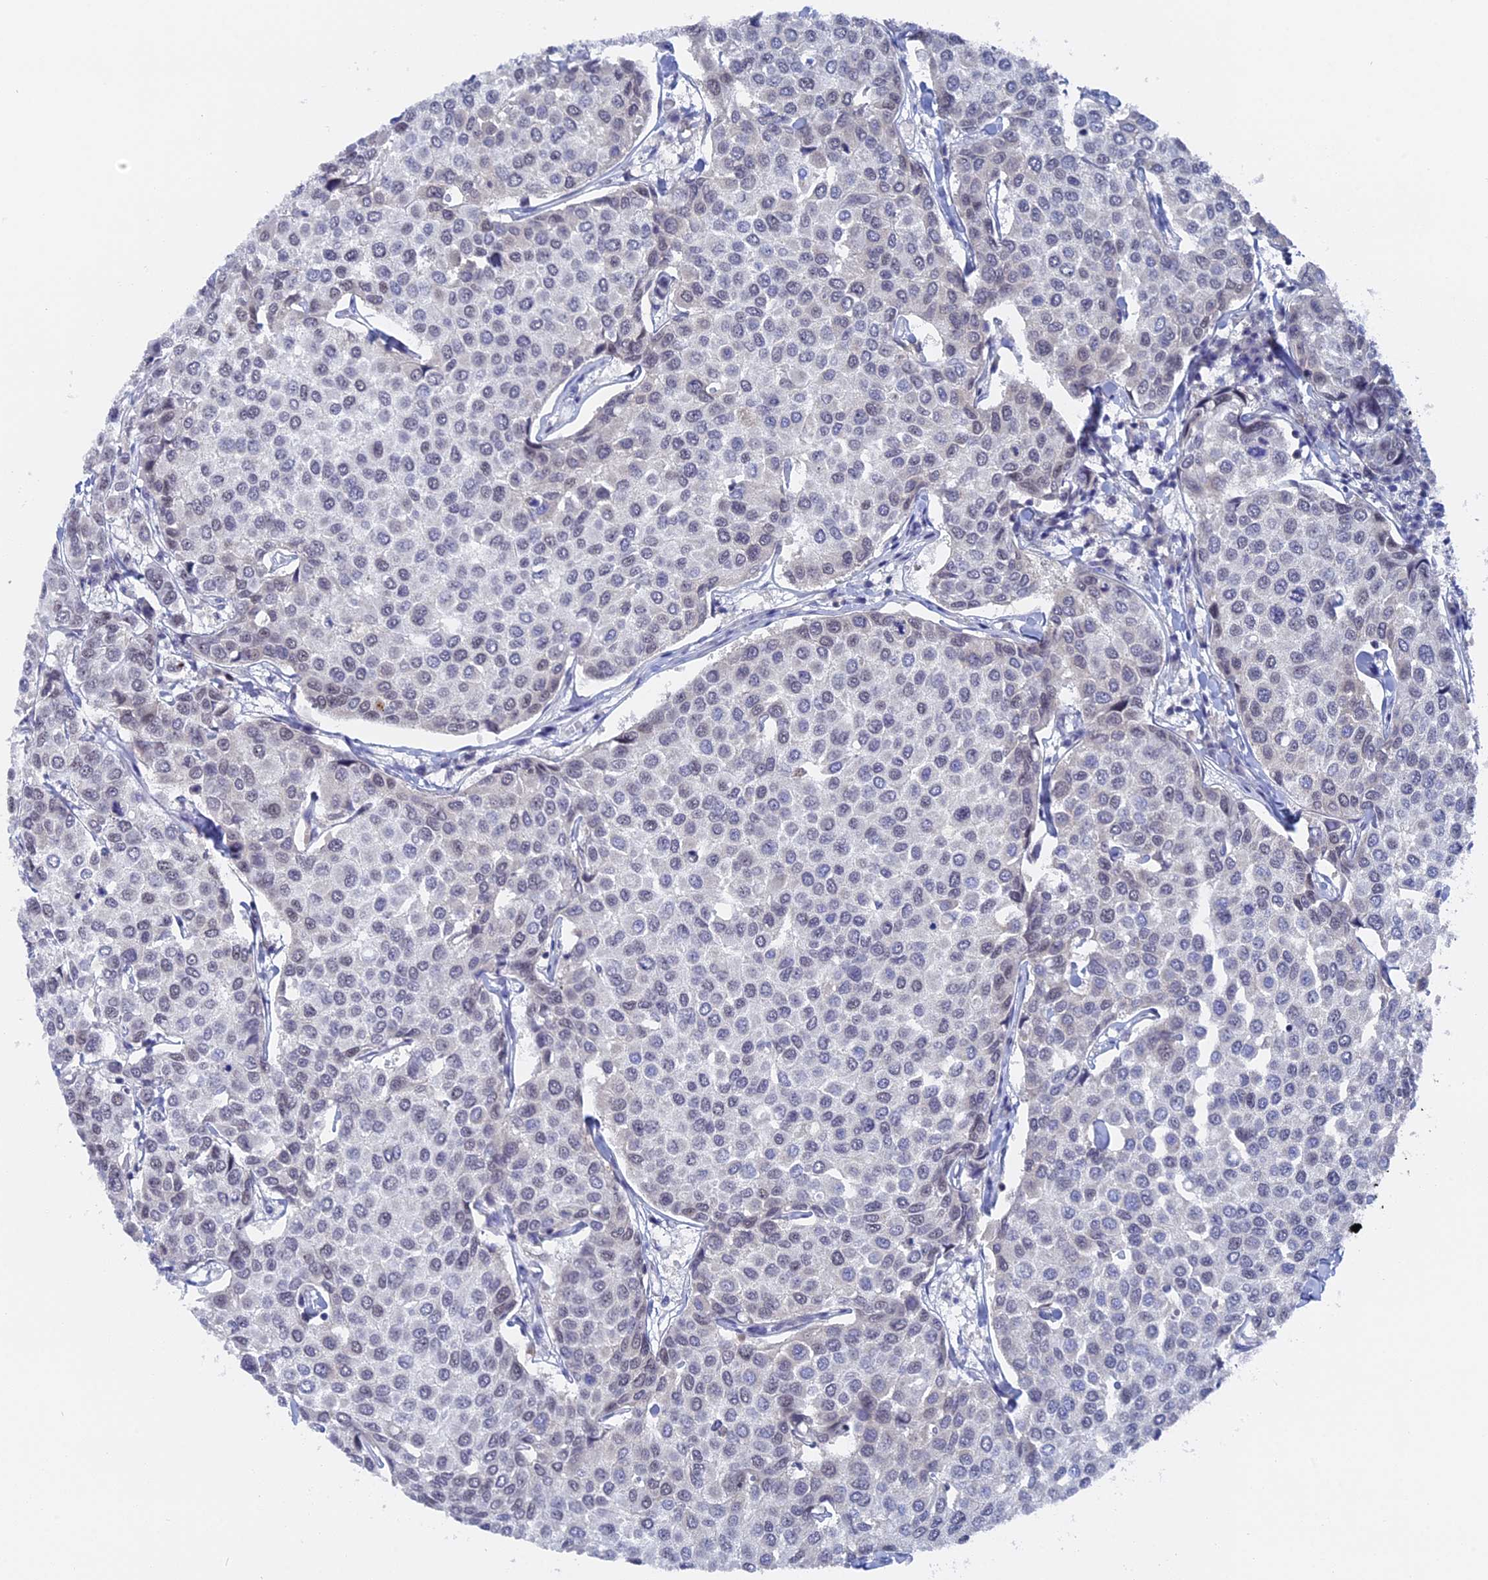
{"staining": {"intensity": "negative", "quantity": "none", "location": "none"}, "tissue": "breast cancer", "cell_type": "Tumor cells", "image_type": "cancer", "snomed": [{"axis": "morphology", "description": "Duct carcinoma"}, {"axis": "topography", "description": "Breast"}], "caption": "This is an immunohistochemistry photomicrograph of breast cancer. There is no positivity in tumor cells.", "gene": "BRD2", "patient": {"sex": "female", "age": 55}}